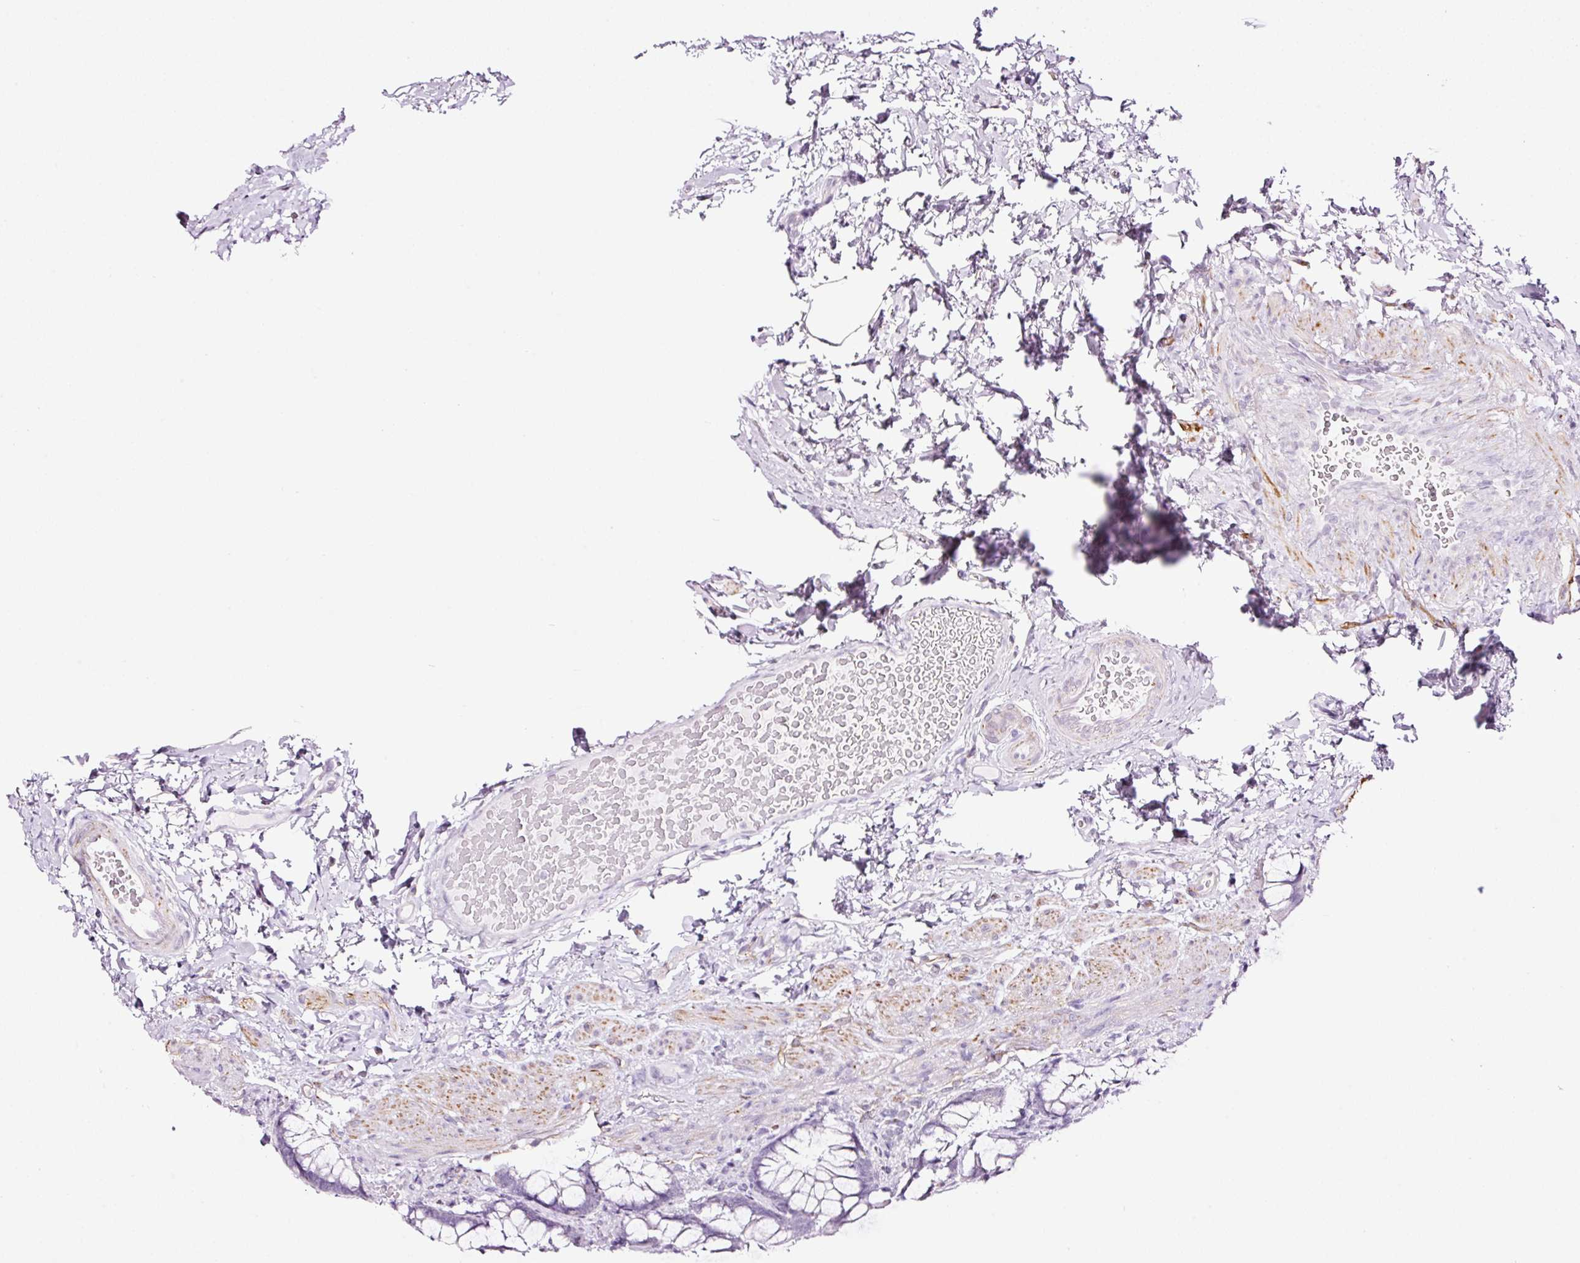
{"staining": {"intensity": "negative", "quantity": "none", "location": "none"}, "tissue": "rectum", "cell_type": "Glandular cells", "image_type": "normal", "snomed": [{"axis": "morphology", "description": "Normal tissue, NOS"}, {"axis": "topography", "description": "Rectum"}], "caption": "This image is of unremarkable rectum stained with immunohistochemistry to label a protein in brown with the nuclei are counter-stained blue. There is no positivity in glandular cells.", "gene": "RTF2", "patient": {"sex": "female", "age": 69}}